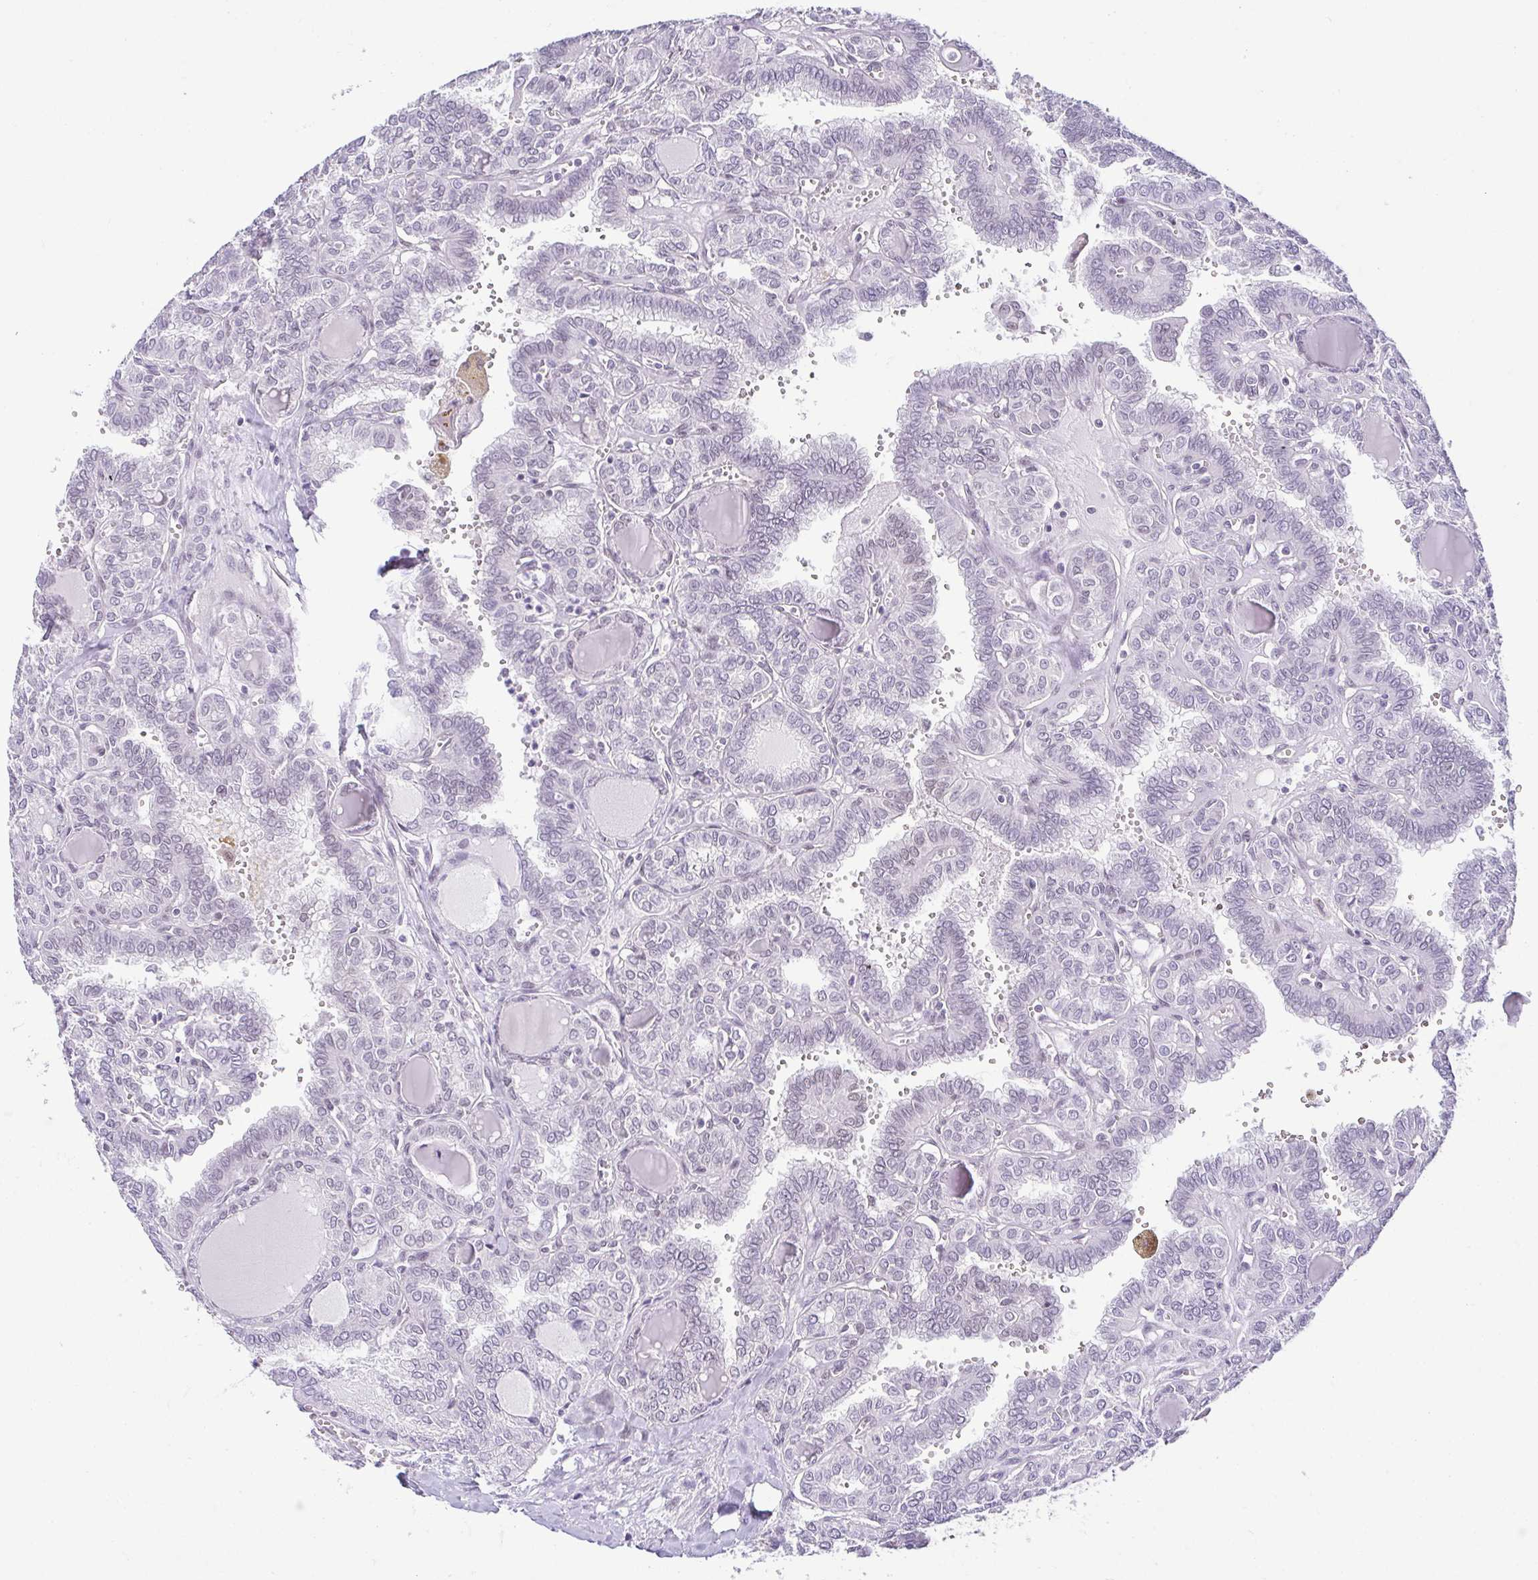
{"staining": {"intensity": "negative", "quantity": "none", "location": "none"}, "tissue": "thyroid cancer", "cell_type": "Tumor cells", "image_type": "cancer", "snomed": [{"axis": "morphology", "description": "Papillary adenocarcinoma, NOS"}, {"axis": "topography", "description": "Thyroid gland"}], "caption": "A high-resolution histopathology image shows immunohistochemistry (IHC) staining of thyroid papillary adenocarcinoma, which exhibits no significant expression in tumor cells.", "gene": "RBM3", "patient": {"sex": "female", "age": 41}}